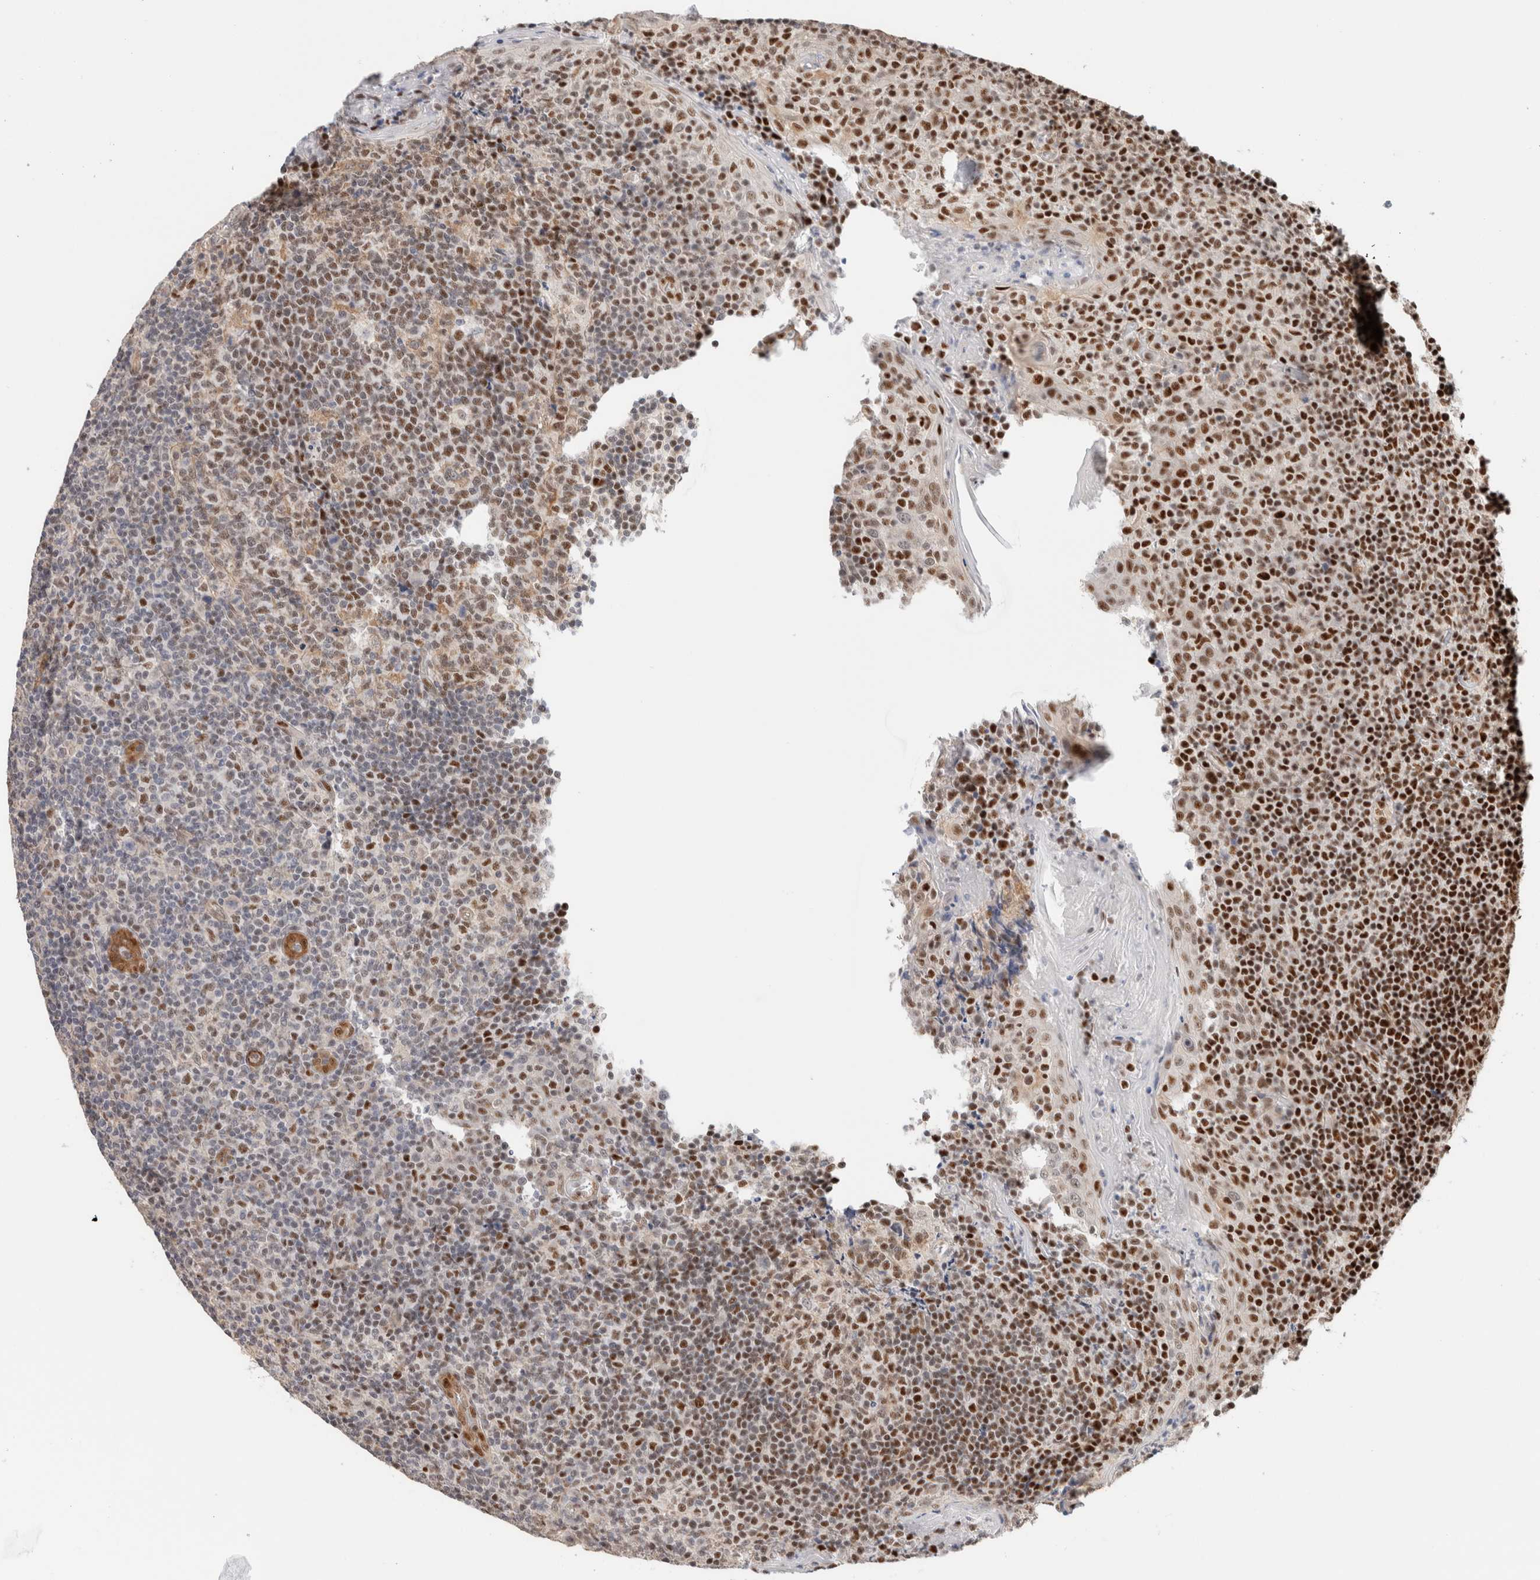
{"staining": {"intensity": "moderate", "quantity": ">75%", "location": "nuclear"}, "tissue": "tonsil", "cell_type": "Germinal center cells", "image_type": "normal", "snomed": [{"axis": "morphology", "description": "Normal tissue, NOS"}, {"axis": "topography", "description": "Tonsil"}], "caption": "Moderate nuclear staining for a protein is identified in approximately >75% of germinal center cells of benign tonsil using immunohistochemistry (IHC).", "gene": "ID3", "patient": {"sex": "female", "age": 19}}